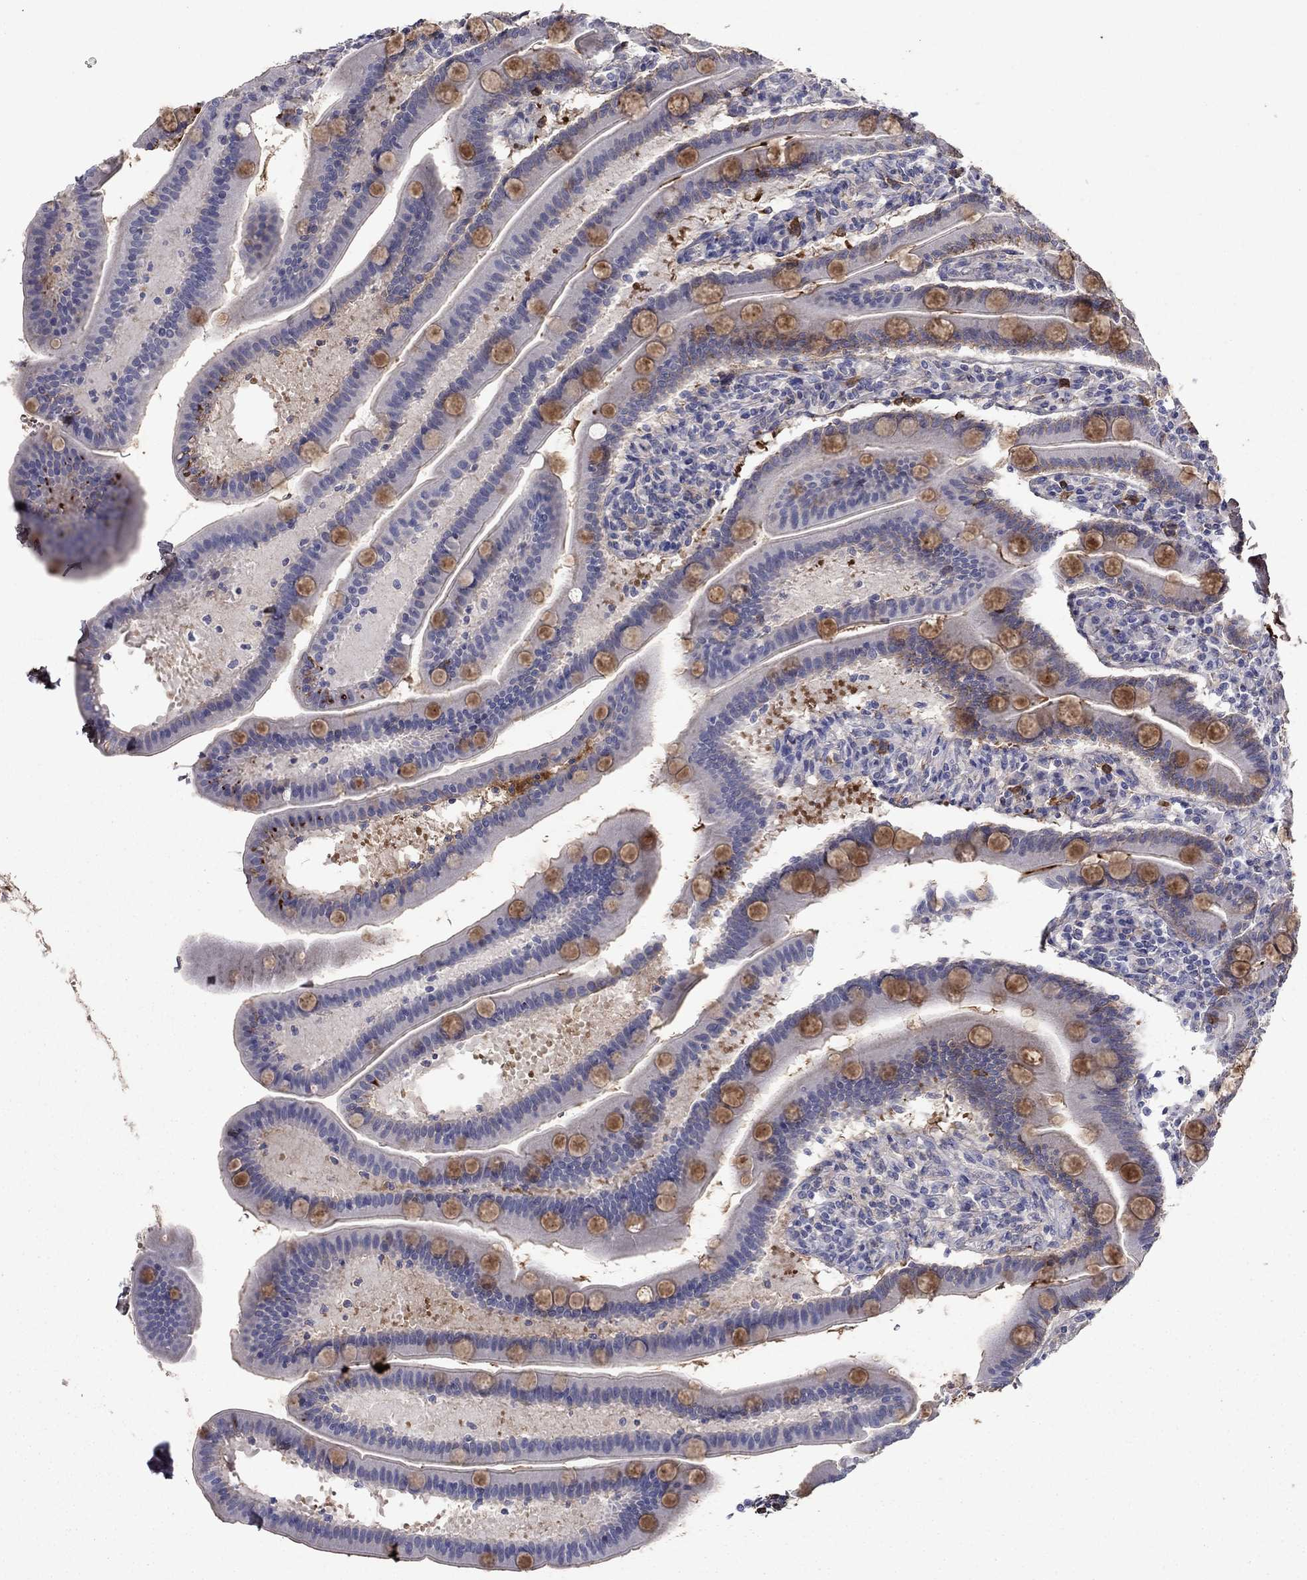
{"staining": {"intensity": "moderate", "quantity": "<25%", "location": "cytoplasmic/membranous"}, "tissue": "small intestine", "cell_type": "Glandular cells", "image_type": "normal", "snomed": [{"axis": "morphology", "description": "Normal tissue, NOS"}, {"axis": "topography", "description": "Small intestine"}], "caption": "Immunohistochemical staining of normal small intestine shows low levels of moderate cytoplasmic/membranous positivity in approximately <25% of glandular cells.", "gene": "HPX", "patient": {"sex": "male", "age": 66}}